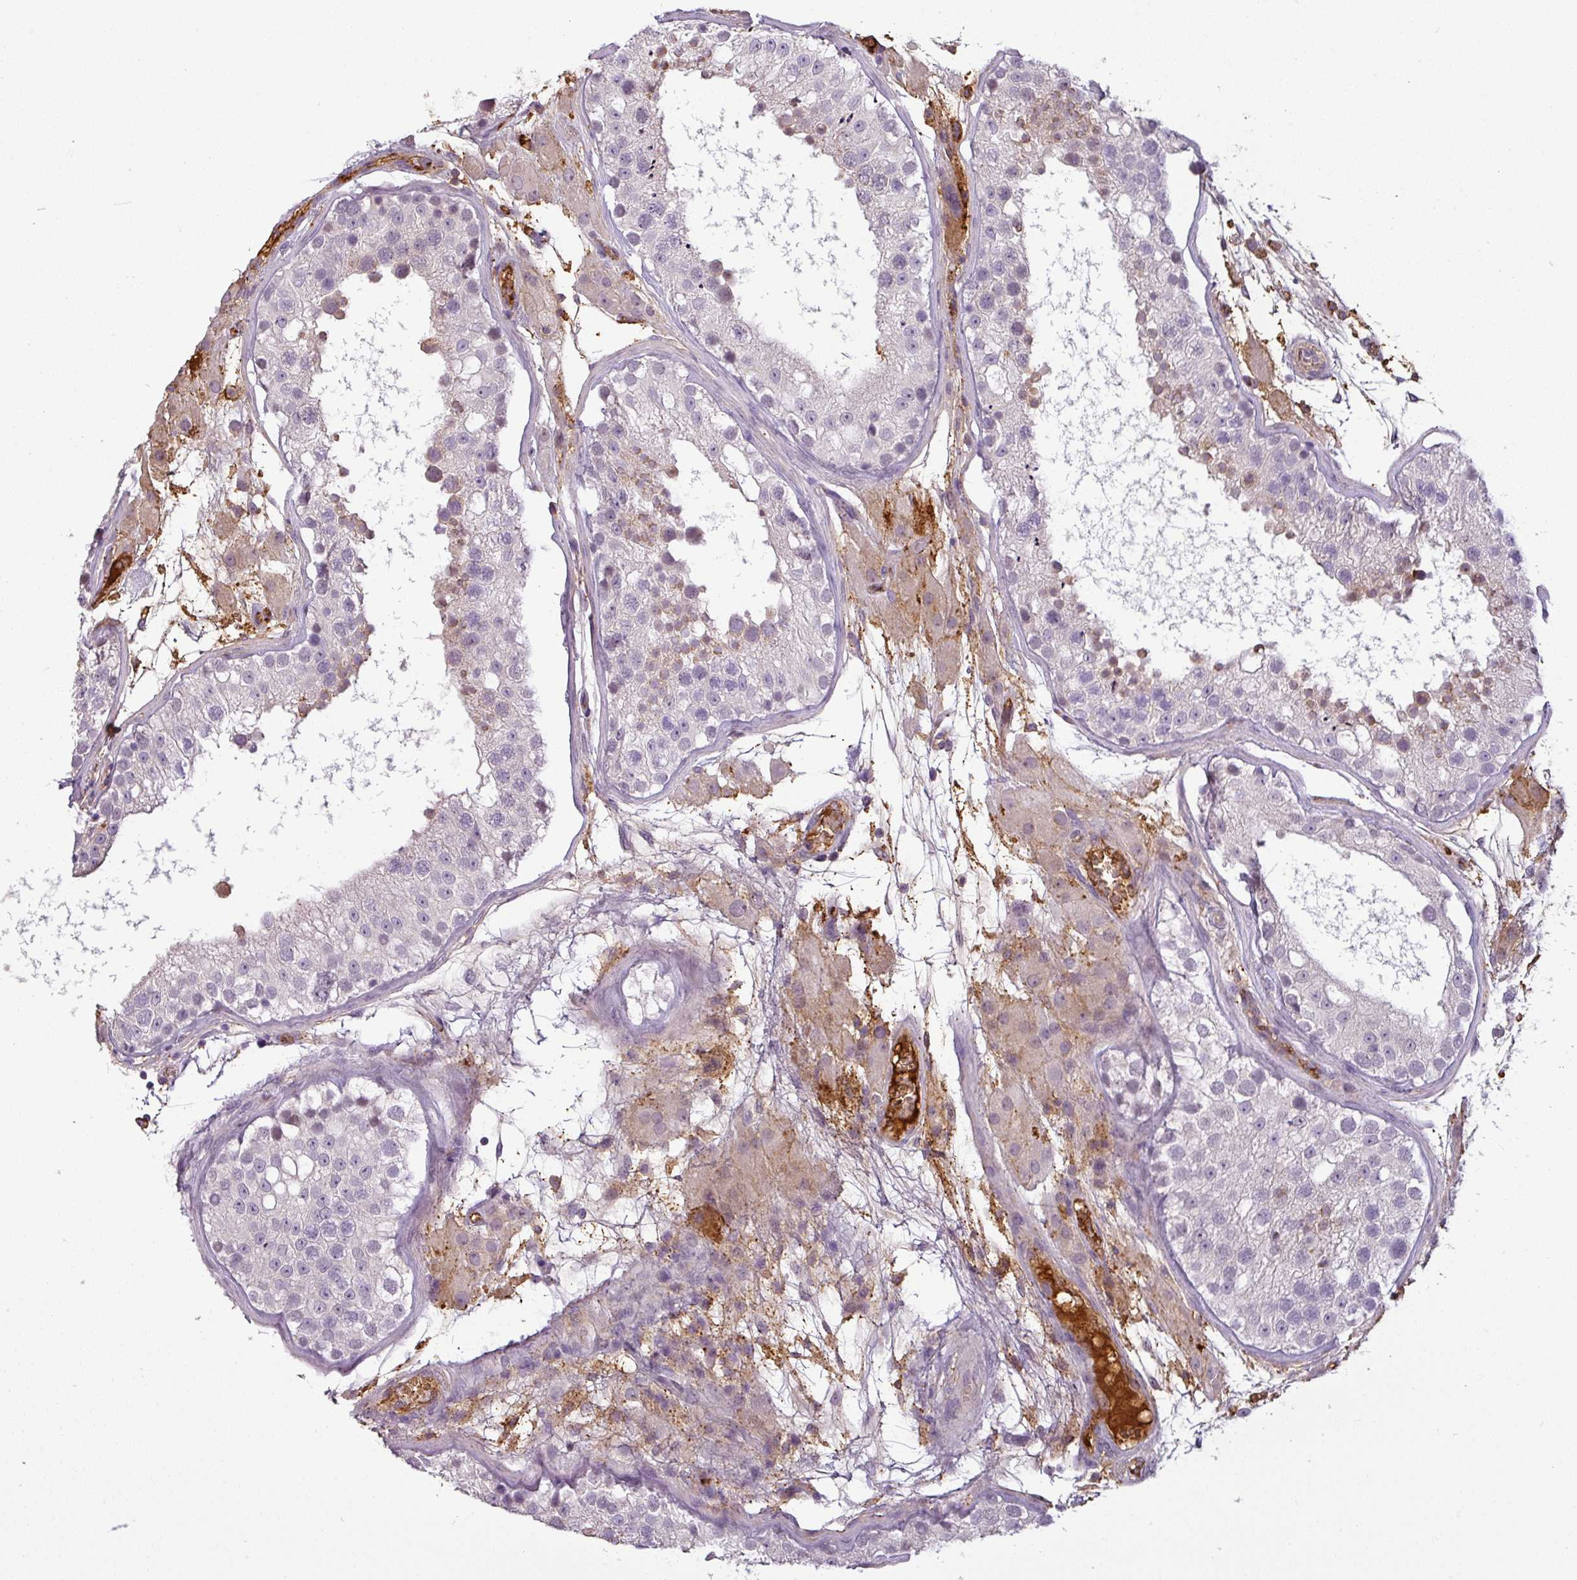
{"staining": {"intensity": "negative", "quantity": "none", "location": "none"}, "tissue": "testis", "cell_type": "Cells in seminiferous ducts", "image_type": "normal", "snomed": [{"axis": "morphology", "description": "Normal tissue, NOS"}, {"axis": "topography", "description": "Testis"}], "caption": "An immunohistochemistry (IHC) micrograph of benign testis is shown. There is no staining in cells in seminiferous ducts of testis. (Brightfield microscopy of DAB (3,3'-diaminobenzidine) immunohistochemistry at high magnification).", "gene": "APOC1", "patient": {"sex": "male", "age": 26}}